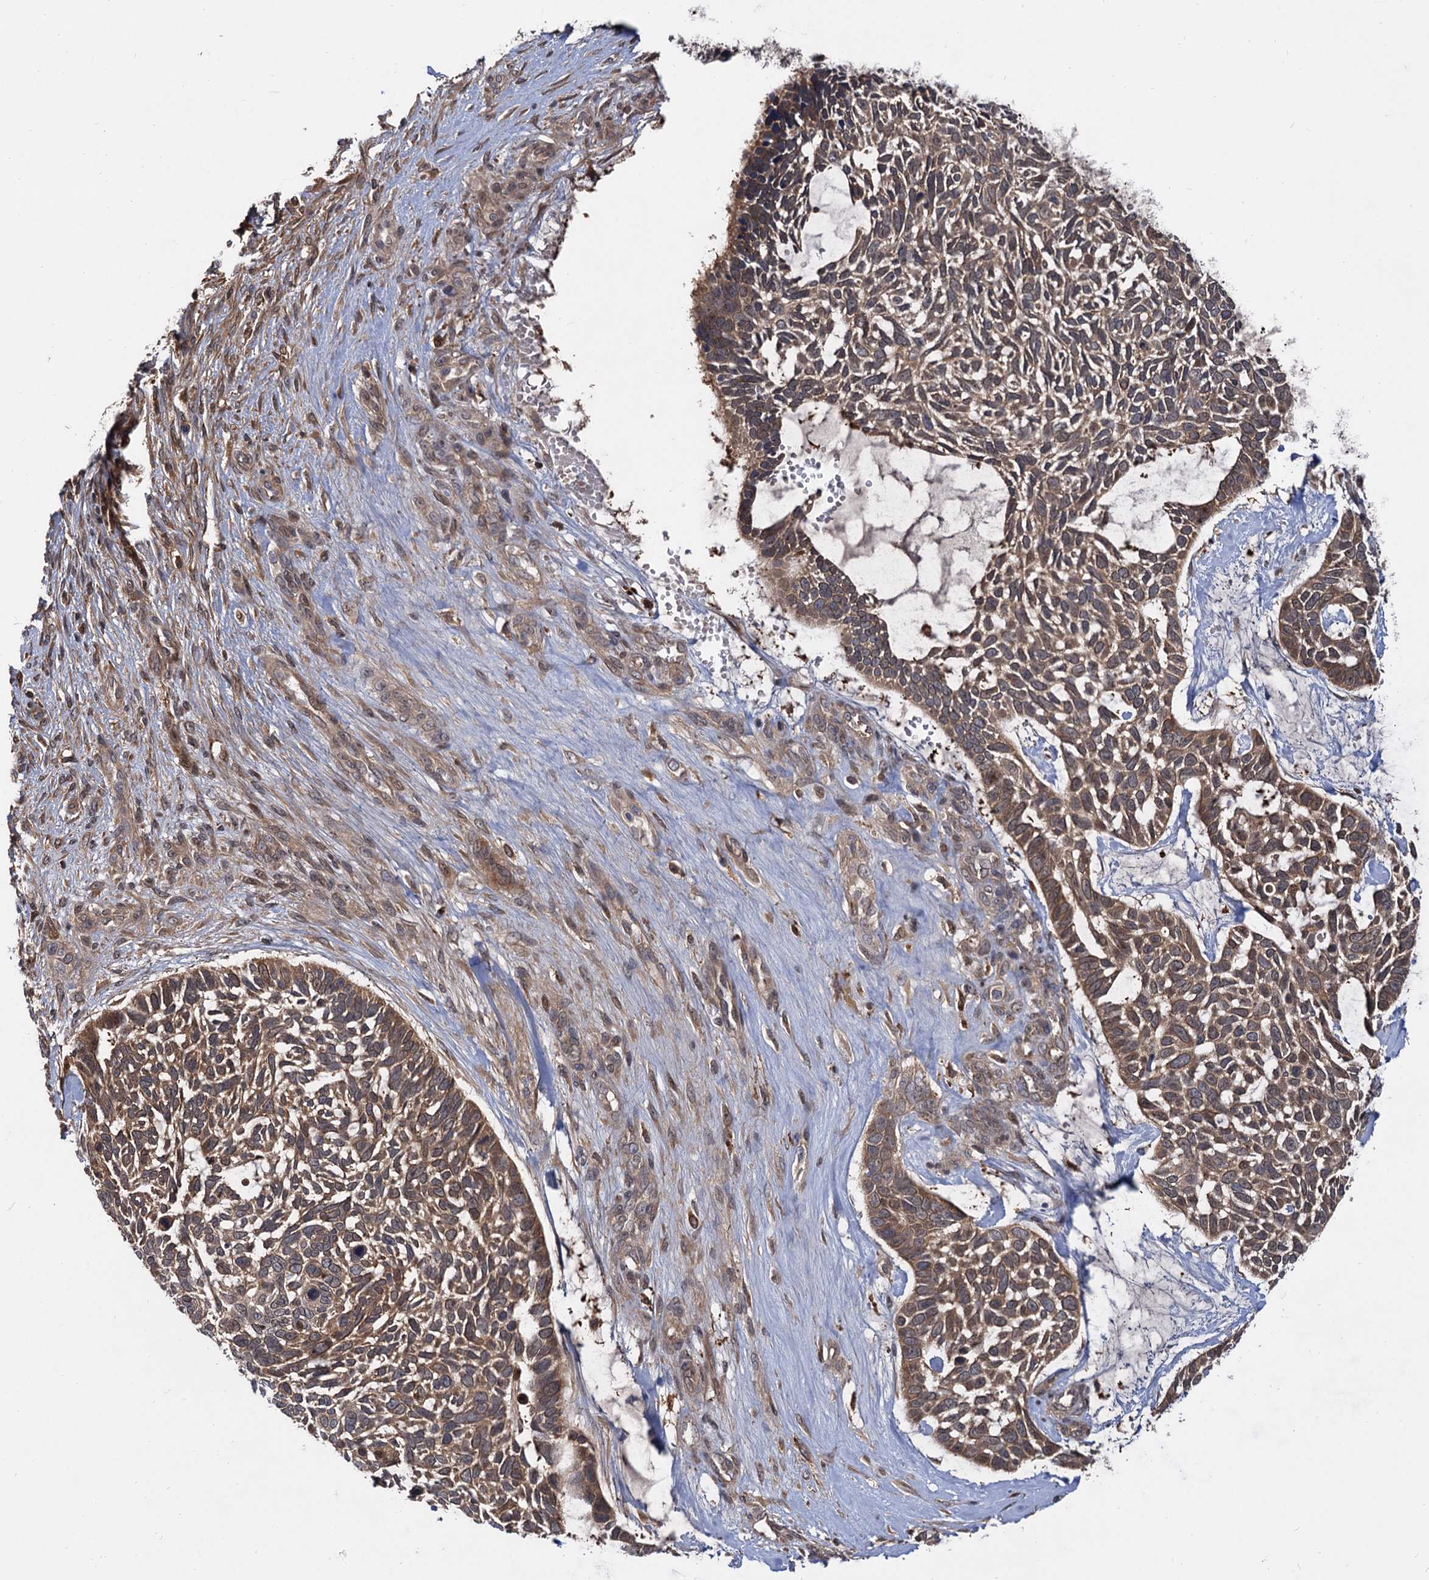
{"staining": {"intensity": "moderate", "quantity": ">75%", "location": "cytoplasmic/membranous,nuclear"}, "tissue": "skin cancer", "cell_type": "Tumor cells", "image_type": "cancer", "snomed": [{"axis": "morphology", "description": "Basal cell carcinoma"}, {"axis": "topography", "description": "Skin"}], "caption": "Immunohistochemical staining of basal cell carcinoma (skin) demonstrates moderate cytoplasmic/membranous and nuclear protein expression in approximately >75% of tumor cells. Nuclei are stained in blue.", "gene": "SELENOP", "patient": {"sex": "male", "age": 88}}